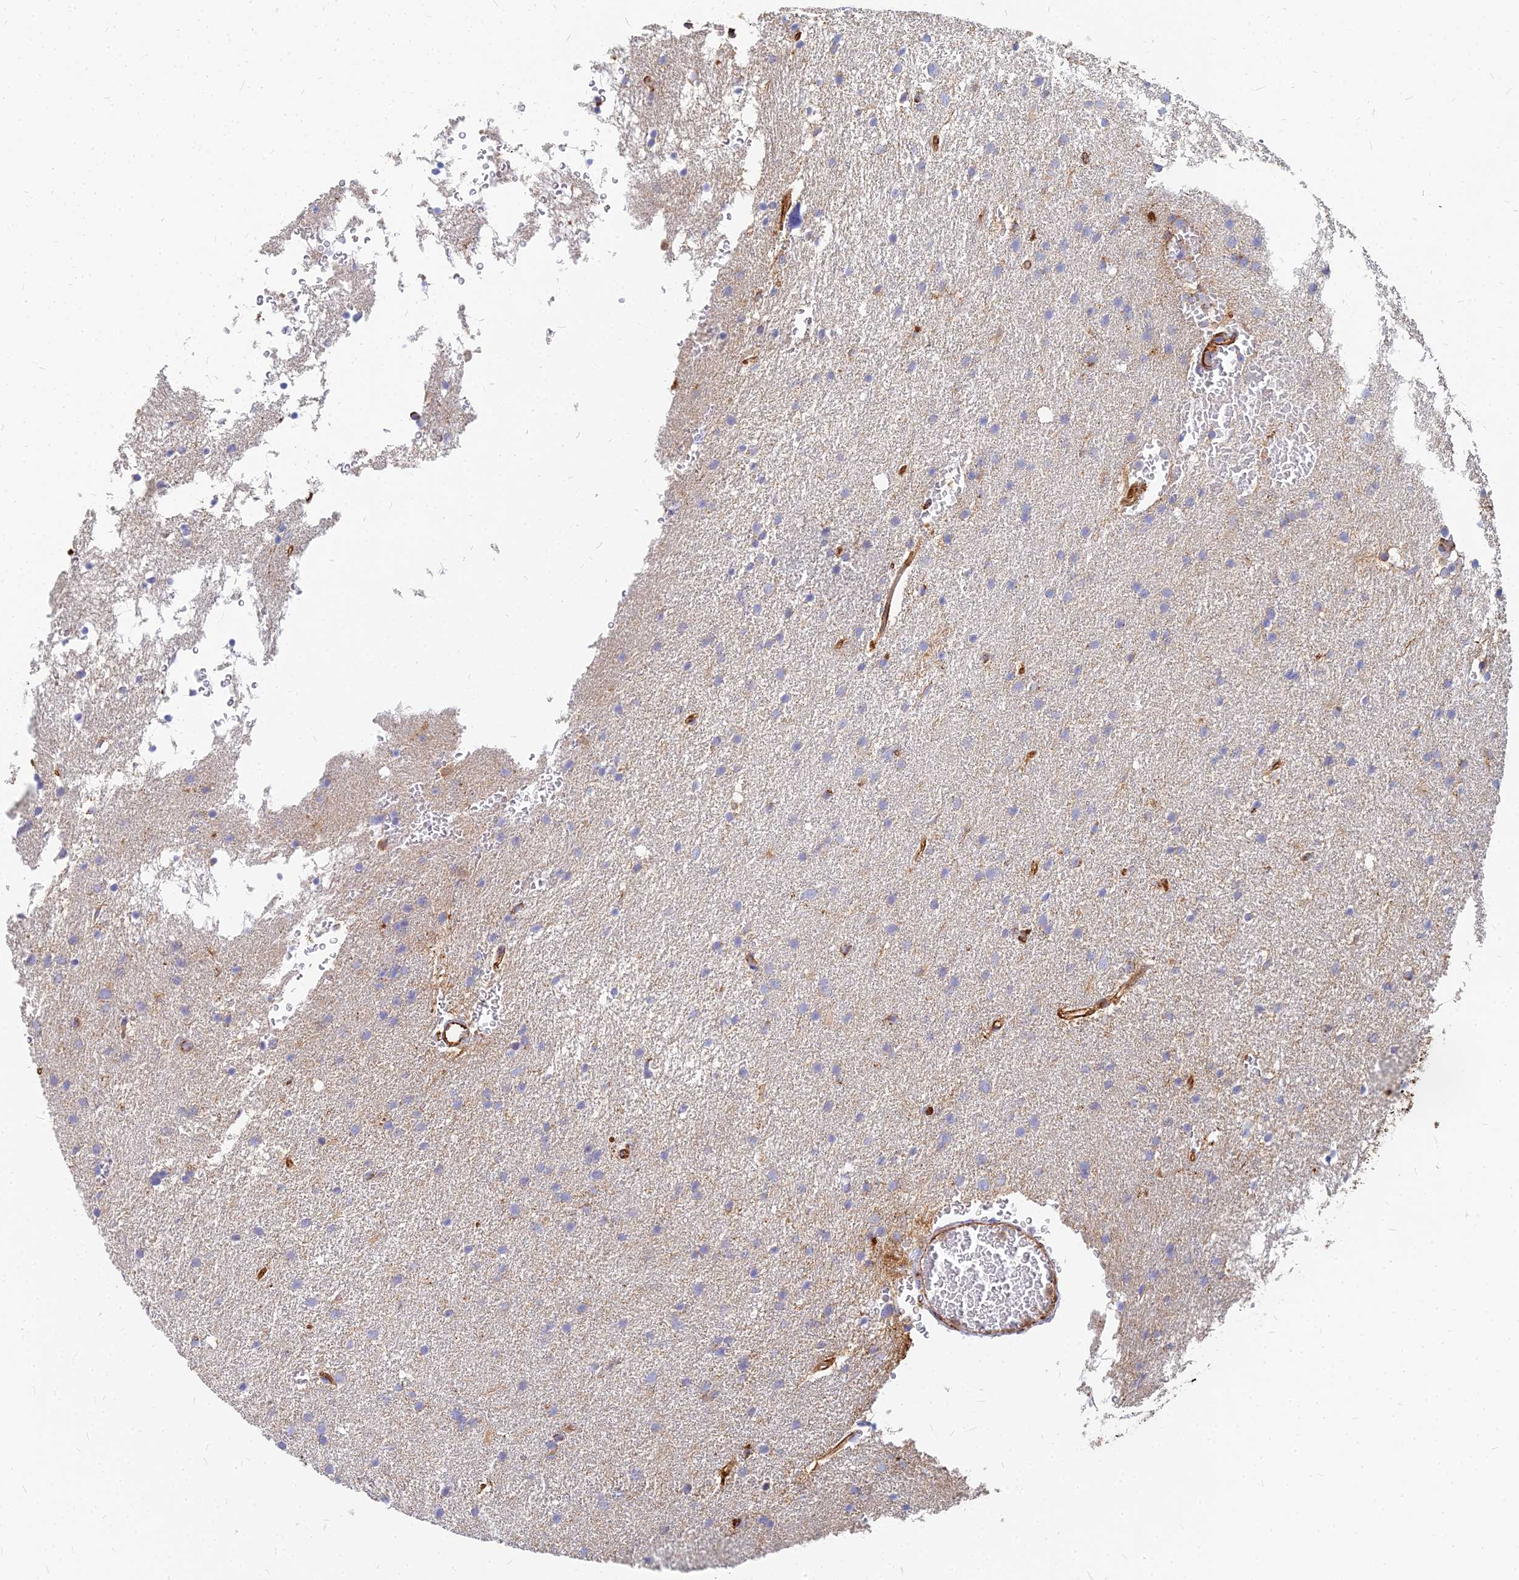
{"staining": {"intensity": "negative", "quantity": "none", "location": "none"}, "tissue": "glioma", "cell_type": "Tumor cells", "image_type": "cancer", "snomed": [{"axis": "morphology", "description": "Glioma, malignant, High grade"}, {"axis": "topography", "description": "Cerebral cortex"}], "caption": "Immunohistochemistry micrograph of malignant glioma (high-grade) stained for a protein (brown), which exhibits no expression in tumor cells. (DAB immunohistochemistry (IHC), high magnification).", "gene": "VAT1", "patient": {"sex": "female", "age": 36}}